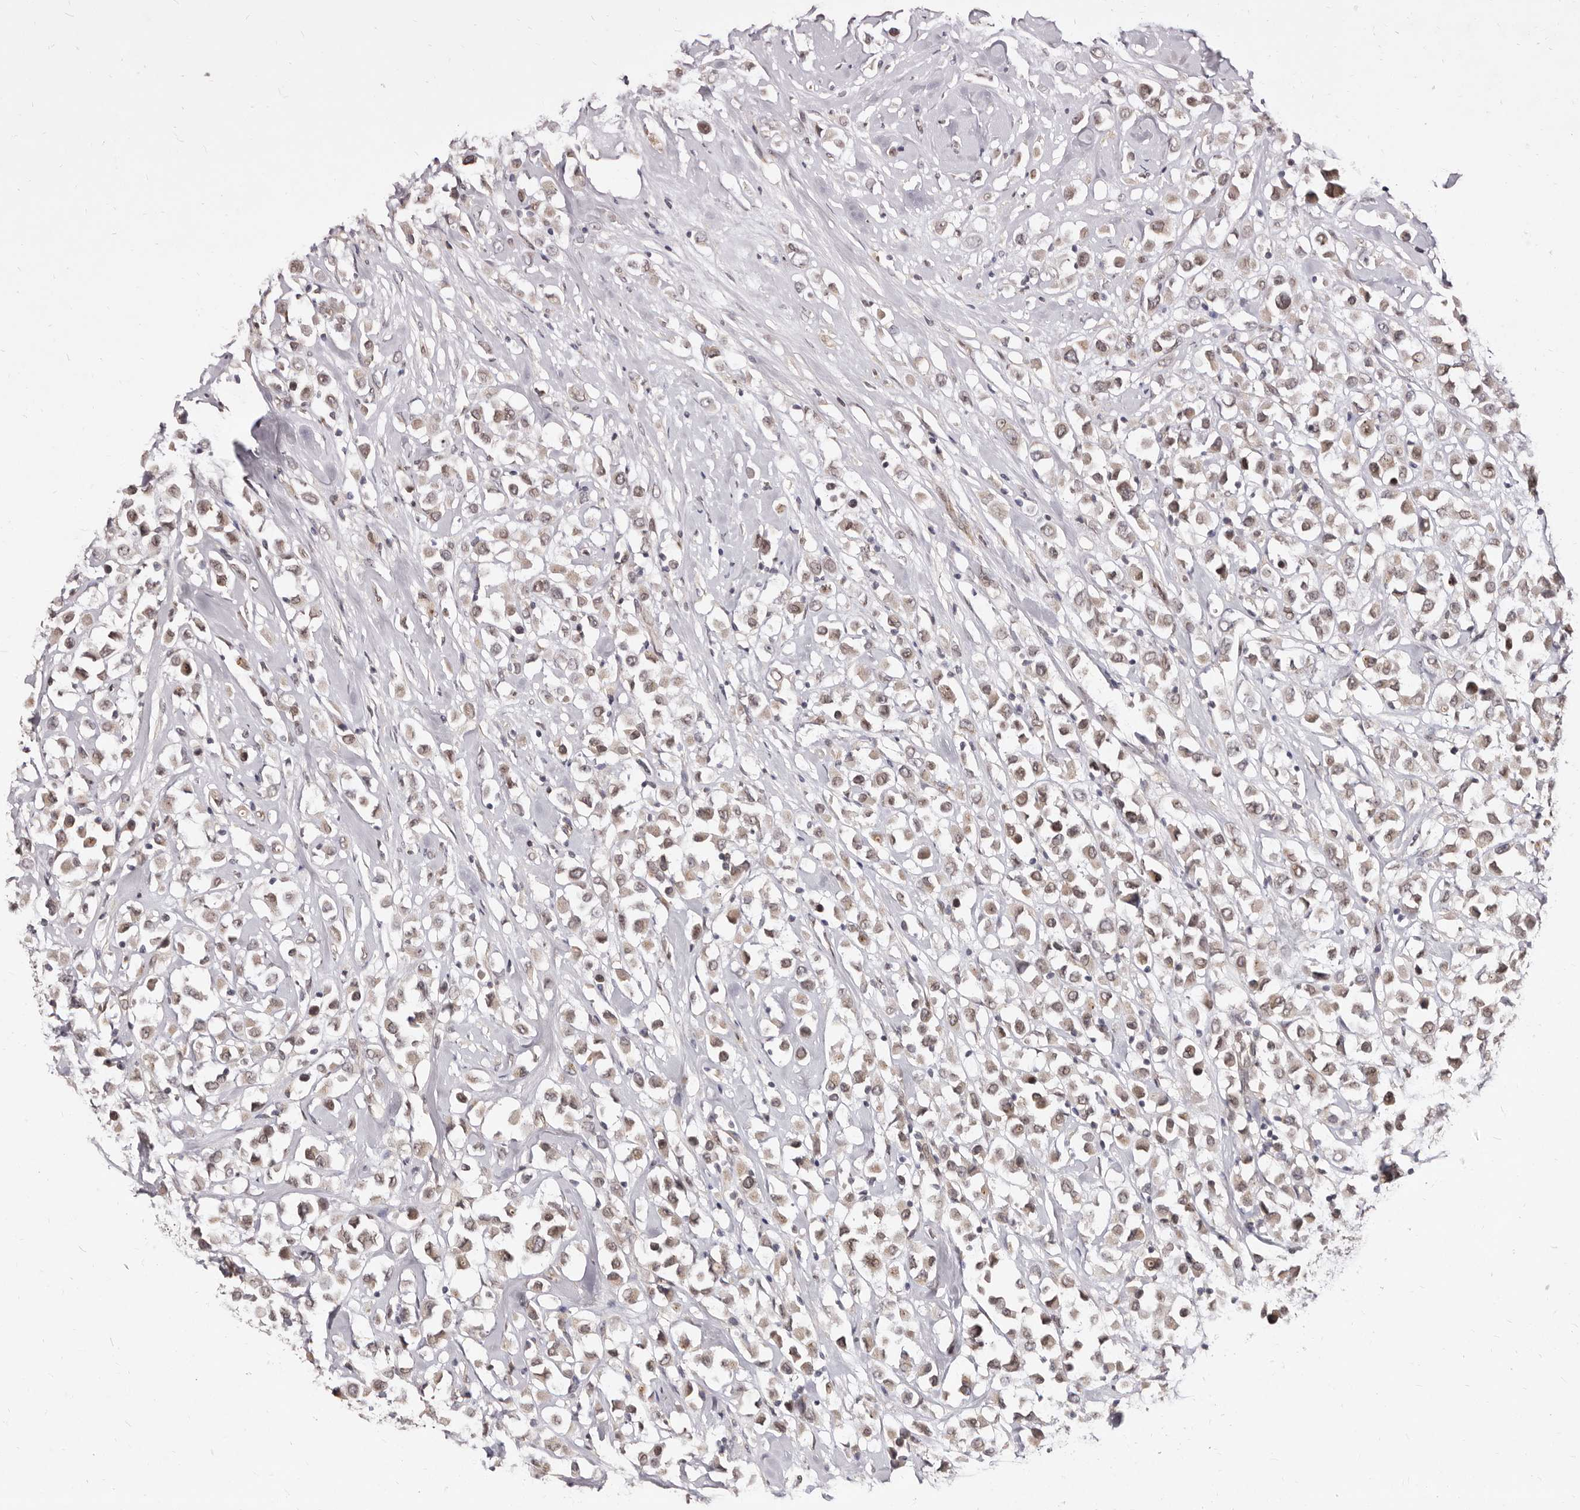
{"staining": {"intensity": "weak", "quantity": ">75%", "location": "nuclear"}, "tissue": "breast cancer", "cell_type": "Tumor cells", "image_type": "cancer", "snomed": [{"axis": "morphology", "description": "Duct carcinoma"}, {"axis": "topography", "description": "Breast"}], "caption": "Human intraductal carcinoma (breast) stained for a protein (brown) shows weak nuclear positive expression in approximately >75% of tumor cells.", "gene": "LCORL", "patient": {"sex": "female", "age": 61}}